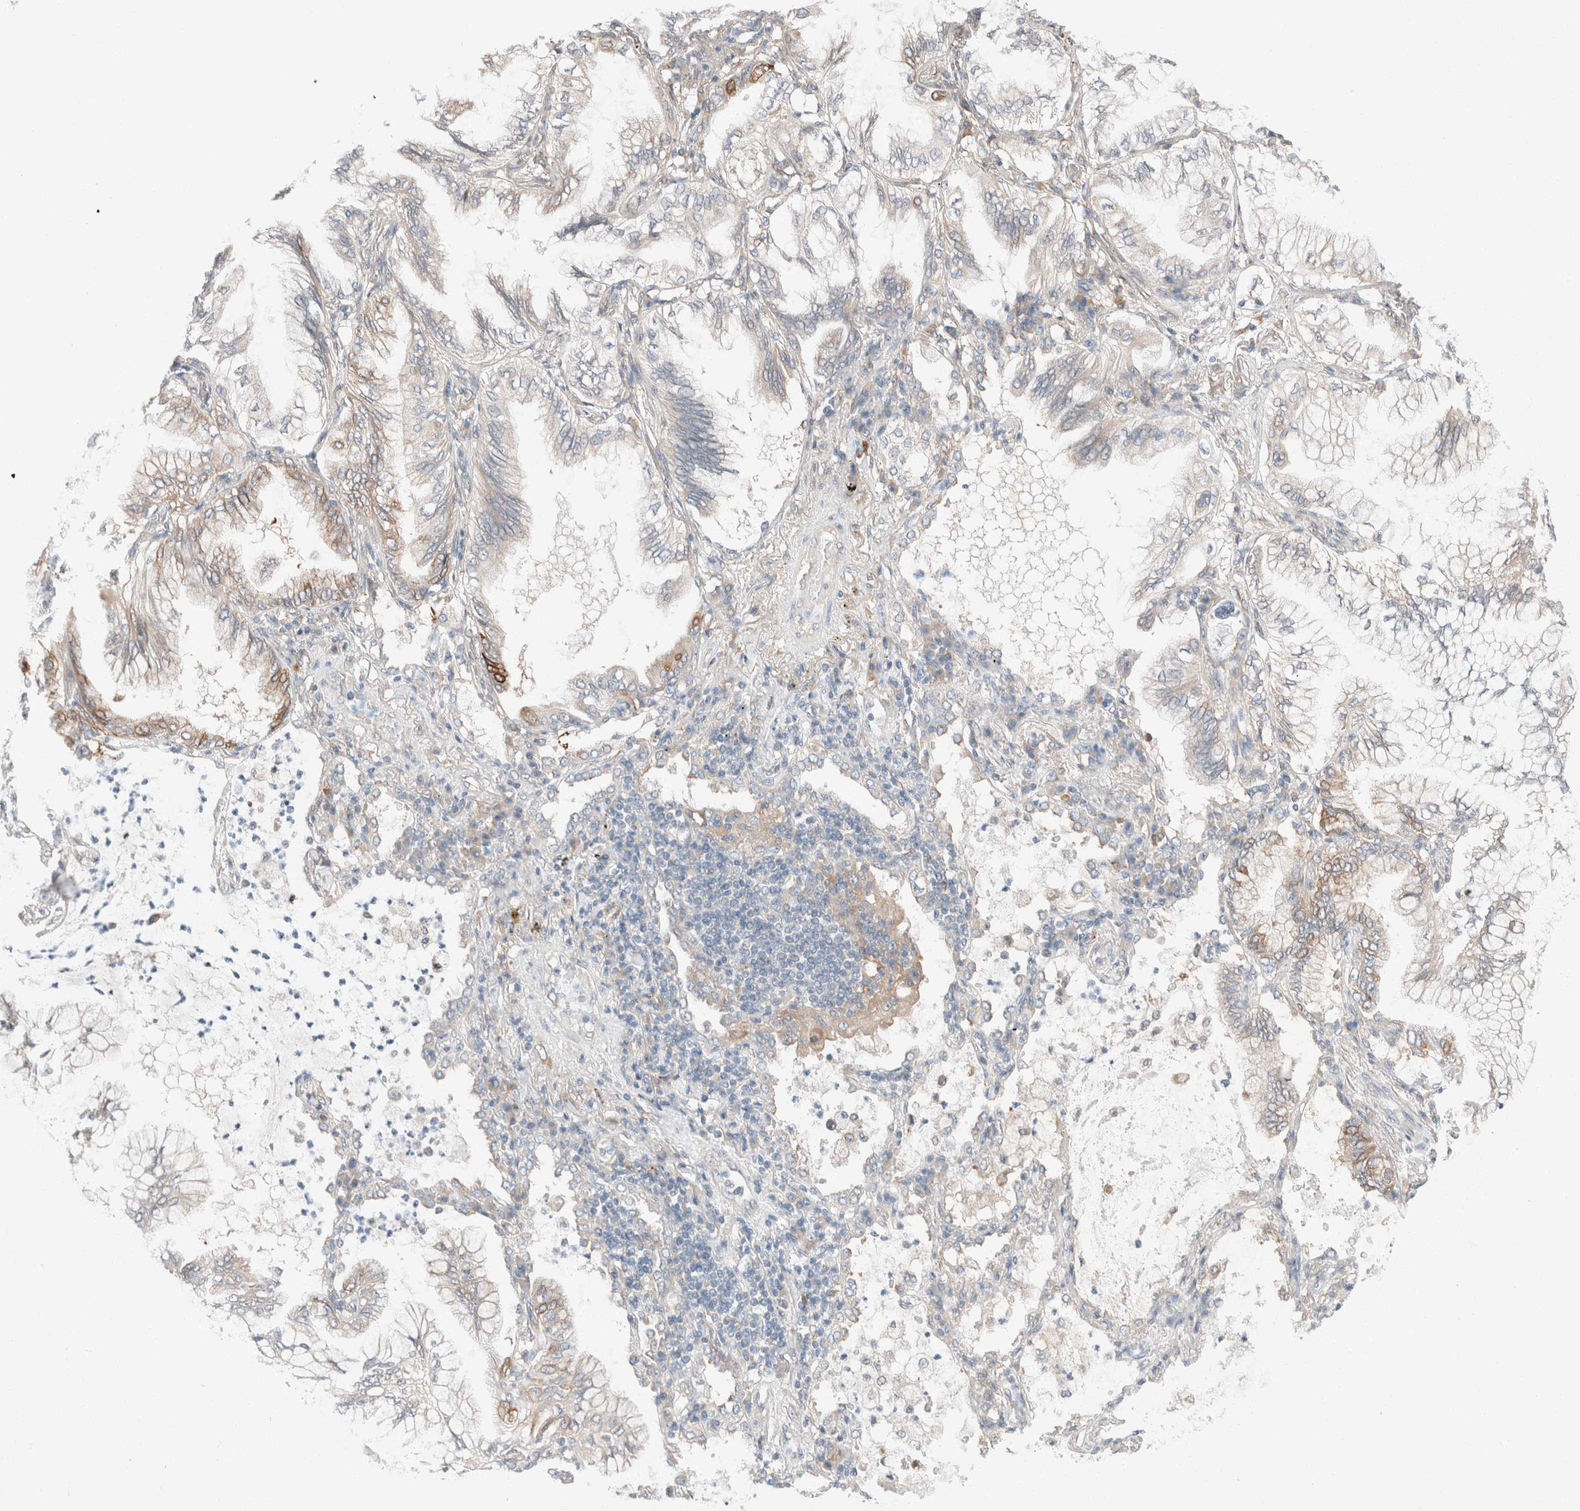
{"staining": {"intensity": "moderate", "quantity": "<25%", "location": "cytoplasmic/membranous"}, "tissue": "lung cancer", "cell_type": "Tumor cells", "image_type": "cancer", "snomed": [{"axis": "morphology", "description": "Adenocarcinoma, NOS"}, {"axis": "topography", "description": "Lung"}], "caption": "Brown immunohistochemical staining in human lung cancer demonstrates moderate cytoplasmic/membranous staining in about <25% of tumor cells.", "gene": "PCM1", "patient": {"sex": "female", "age": 70}}